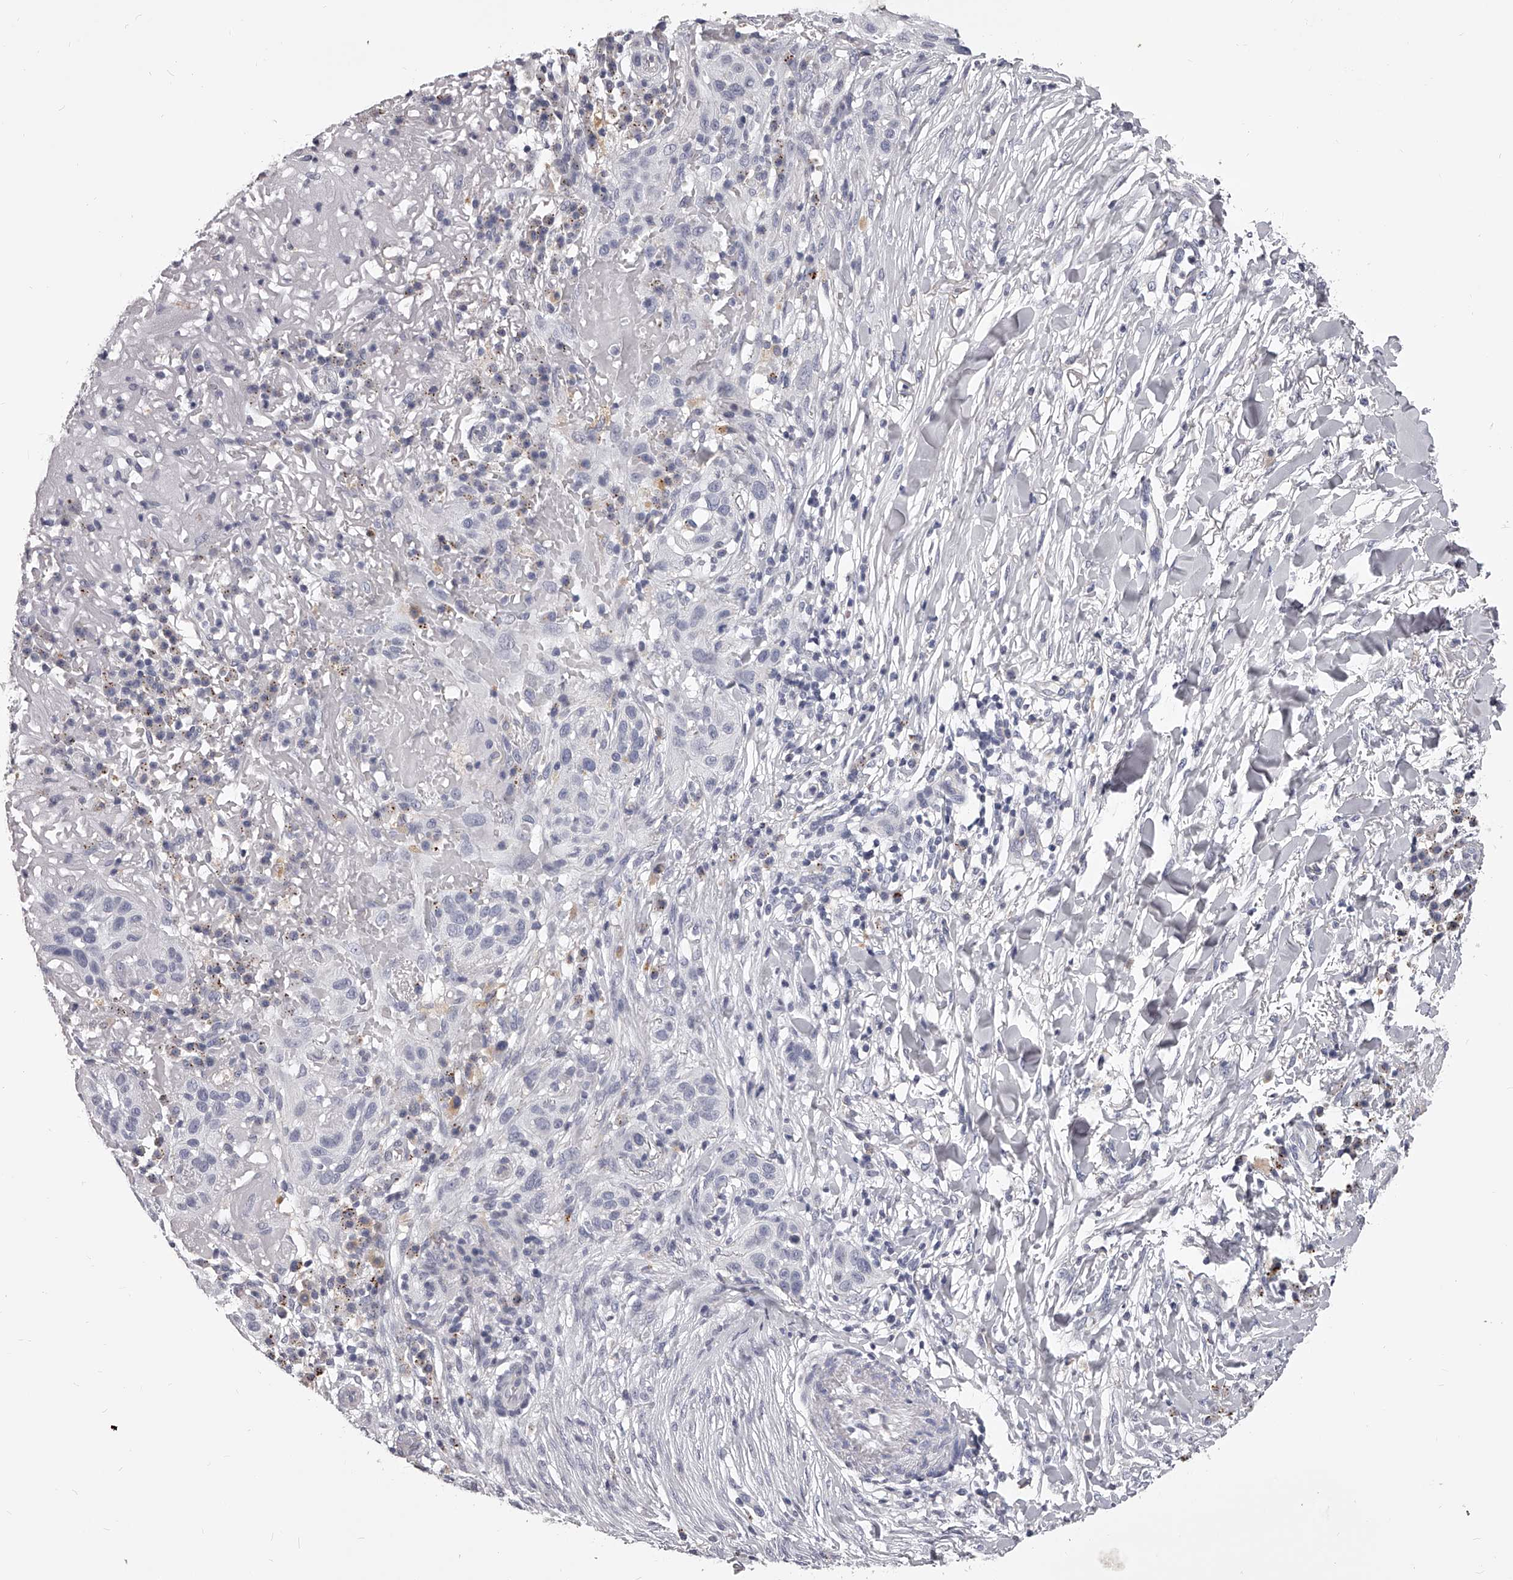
{"staining": {"intensity": "negative", "quantity": "none", "location": "none"}, "tissue": "skin cancer", "cell_type": "Tumor cells", "image_type": "cancer", "snomed": [{"axis": "morphology", "description": "Normal tissue, NOS"}, {"axis": "morphology", "description": "Squamous cell carcinoma, NOS"}, {"axis": "topography", "description": "Skin"}], "caption": "IHC photomicrograph of neoplastic tissue: skin cancer (squamous cell carcinoma) stained with DAB reveals no significant protein positivity in tumor cells. (IHC, brightfield microscopy, high magnification).", "gene": "DMRT1", "patient": {"sex": "female", "age": 96}}